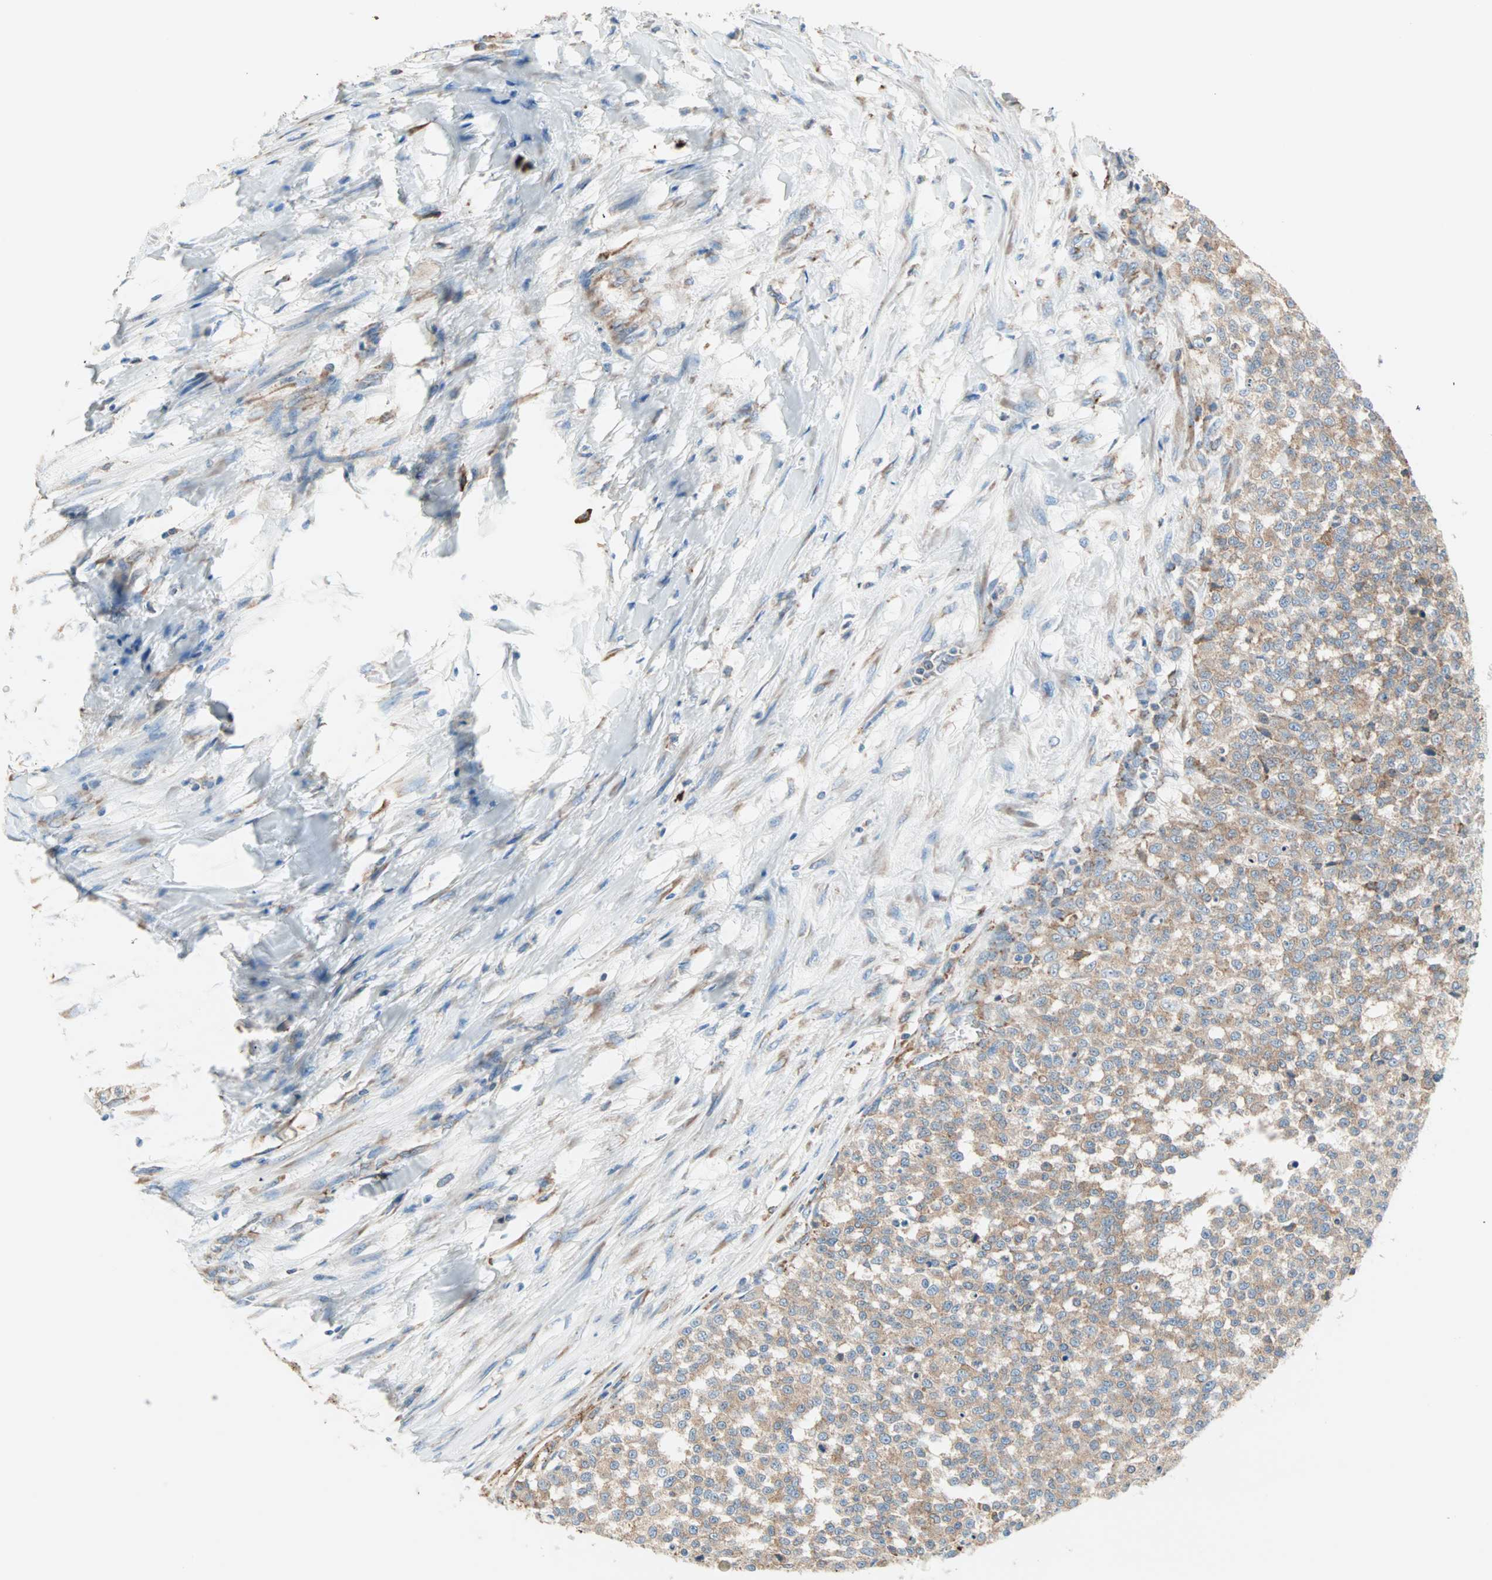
{"staining": {"intensity": "moderate", "quantity": ">75%", "location": "cytoplasmic/membranous"}, "tissue": "testis cancer", "cell_type": "Tumor cells", "image_type": "cancer", "snomed": [{"axis": "morphology", "description": "Seminoma, NOS"}, {"axis": "topography", "description": "Testis"}], "caption": "Moderate cytoplasmic/membranous protein expression is present in approximately >75% of tumor cells in testis cancer (seminoma). (IHC, brightfield microscopy, high magnification).", "gene": "PLCXD1", "patient": {"sex": "male", "age": 59}}